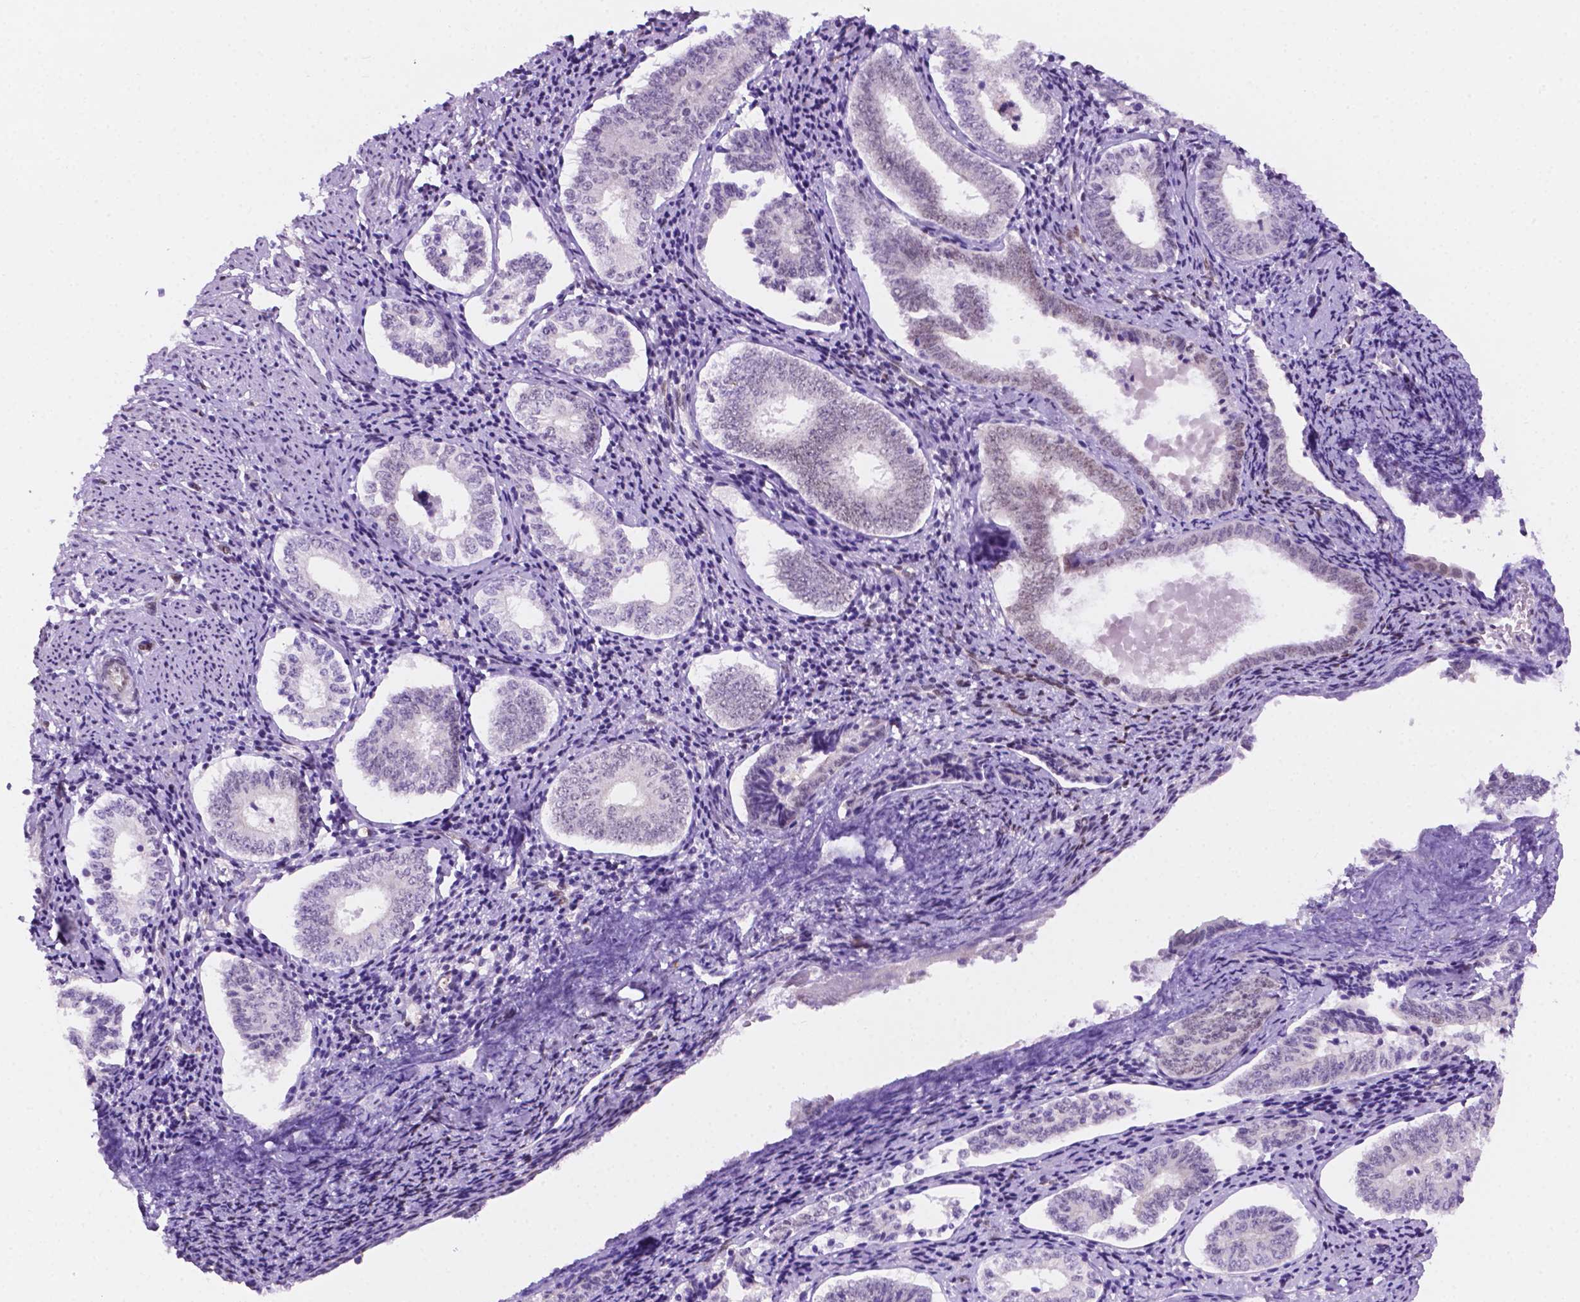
{"staining": {"intensity": "weak", "quantity": "<25%", "location": "nuclear"}, "tissue": "cervical cancer", "cell_type": "Tumor cells", "image_type": "cancer", "snomed": [{"axis": "morphology", "description": "Squamous cell carcinoma, NOS"}, {"axis": "topography", "description": "Cervix"}], "caption": "There is no significant staining in tumor cells of cervical cancer (squamous cell carcinoma).", "gene": "ERF", "patient": {"sex": "female", "age": 59}}